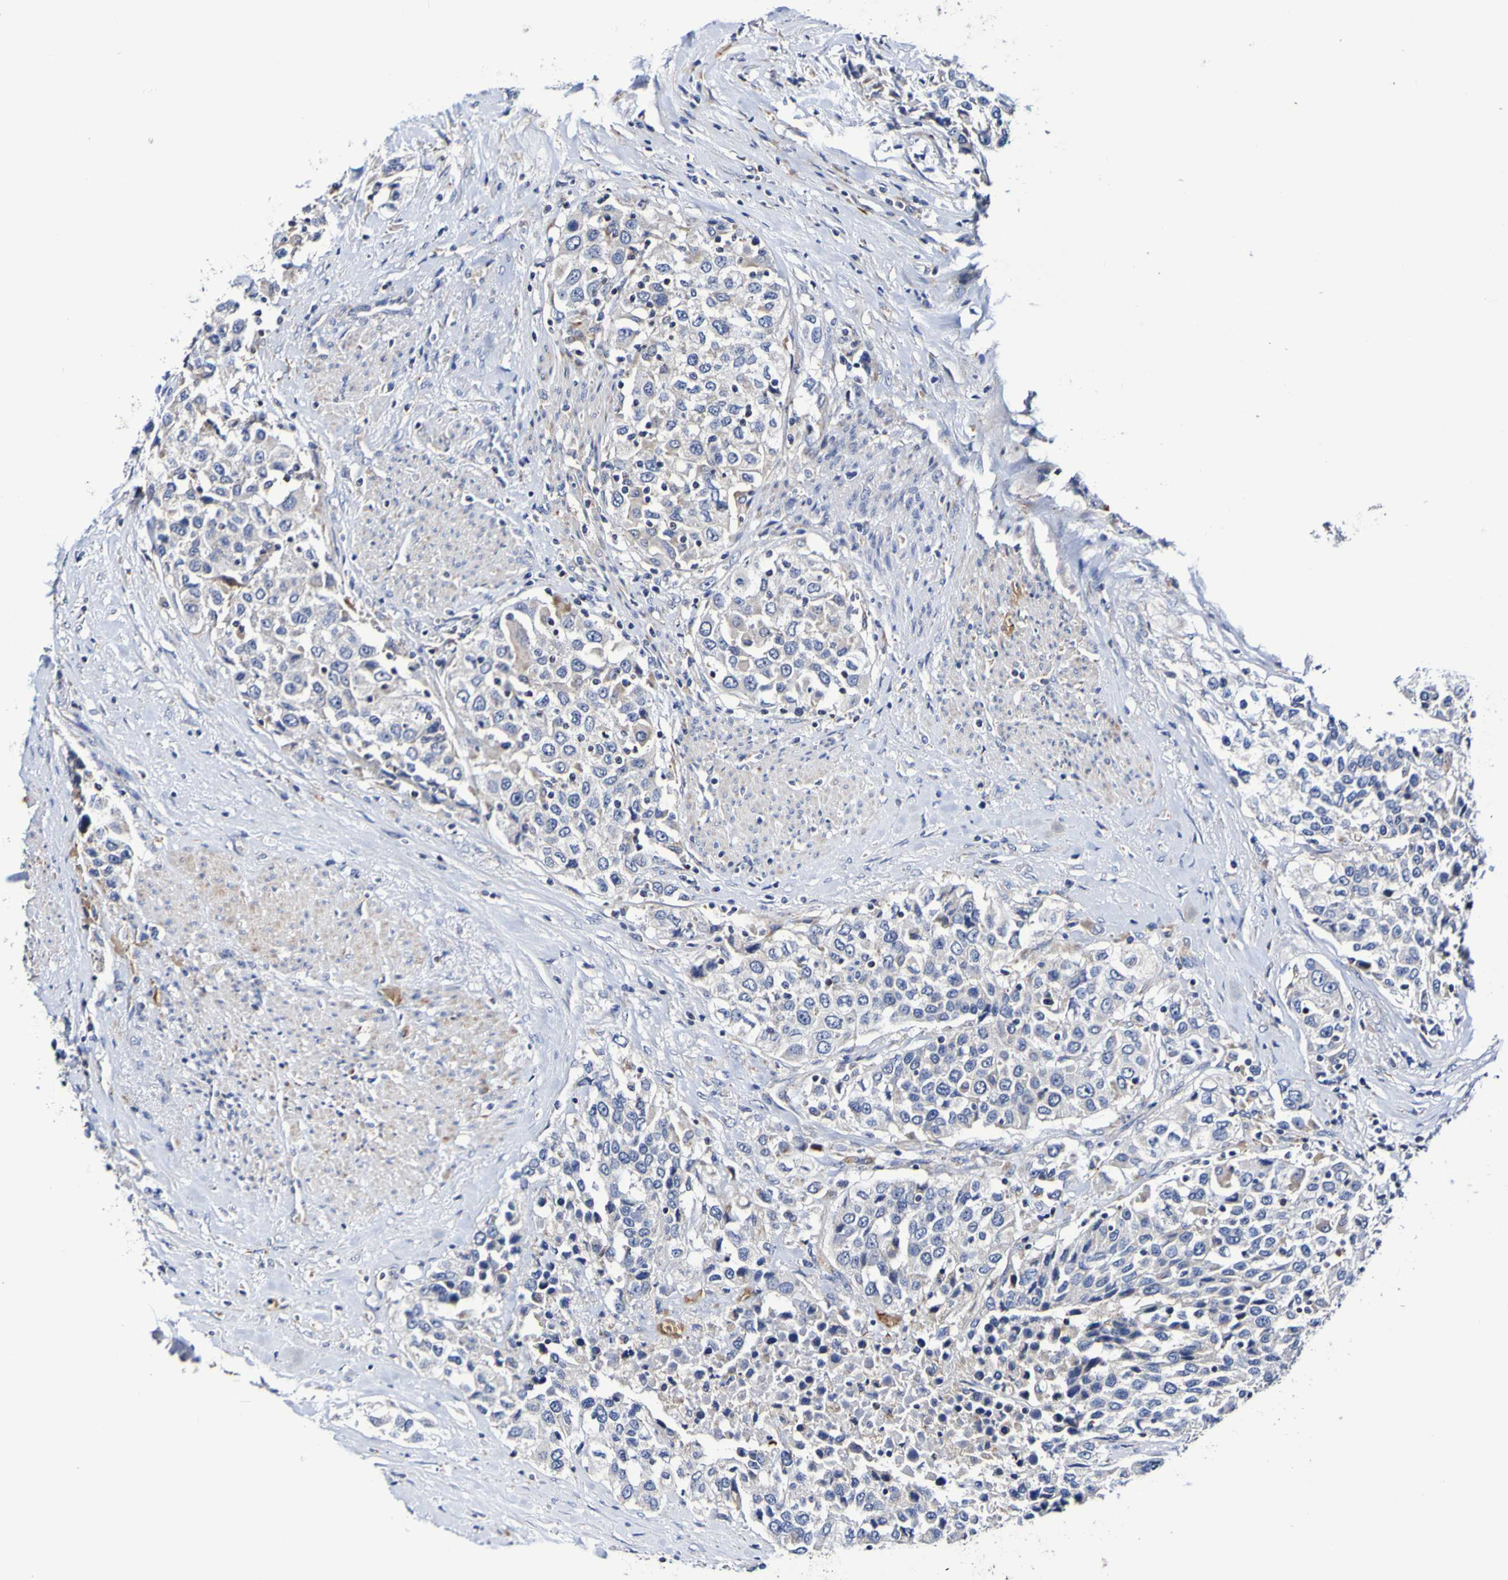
{"staining": {"intensity": "negative", "quantity": "none", "location": "none"}, "tissue": "urothelial cancer", "cell_type": "Tumor cells", "image_type": "cancer", "snomed": [{"axis": "morphology", "description": "Urothelial carcinoma, High grade"}, {"axis": "topography", "description": "Urinary bladder"}], "caption": "Immunohistochemical staining of urothelial carcinoma (high-grade) demonstrates no significant staining in tumor cells.", "gene": "WNT4", "patient": {"sex": "female", "age": 80}}